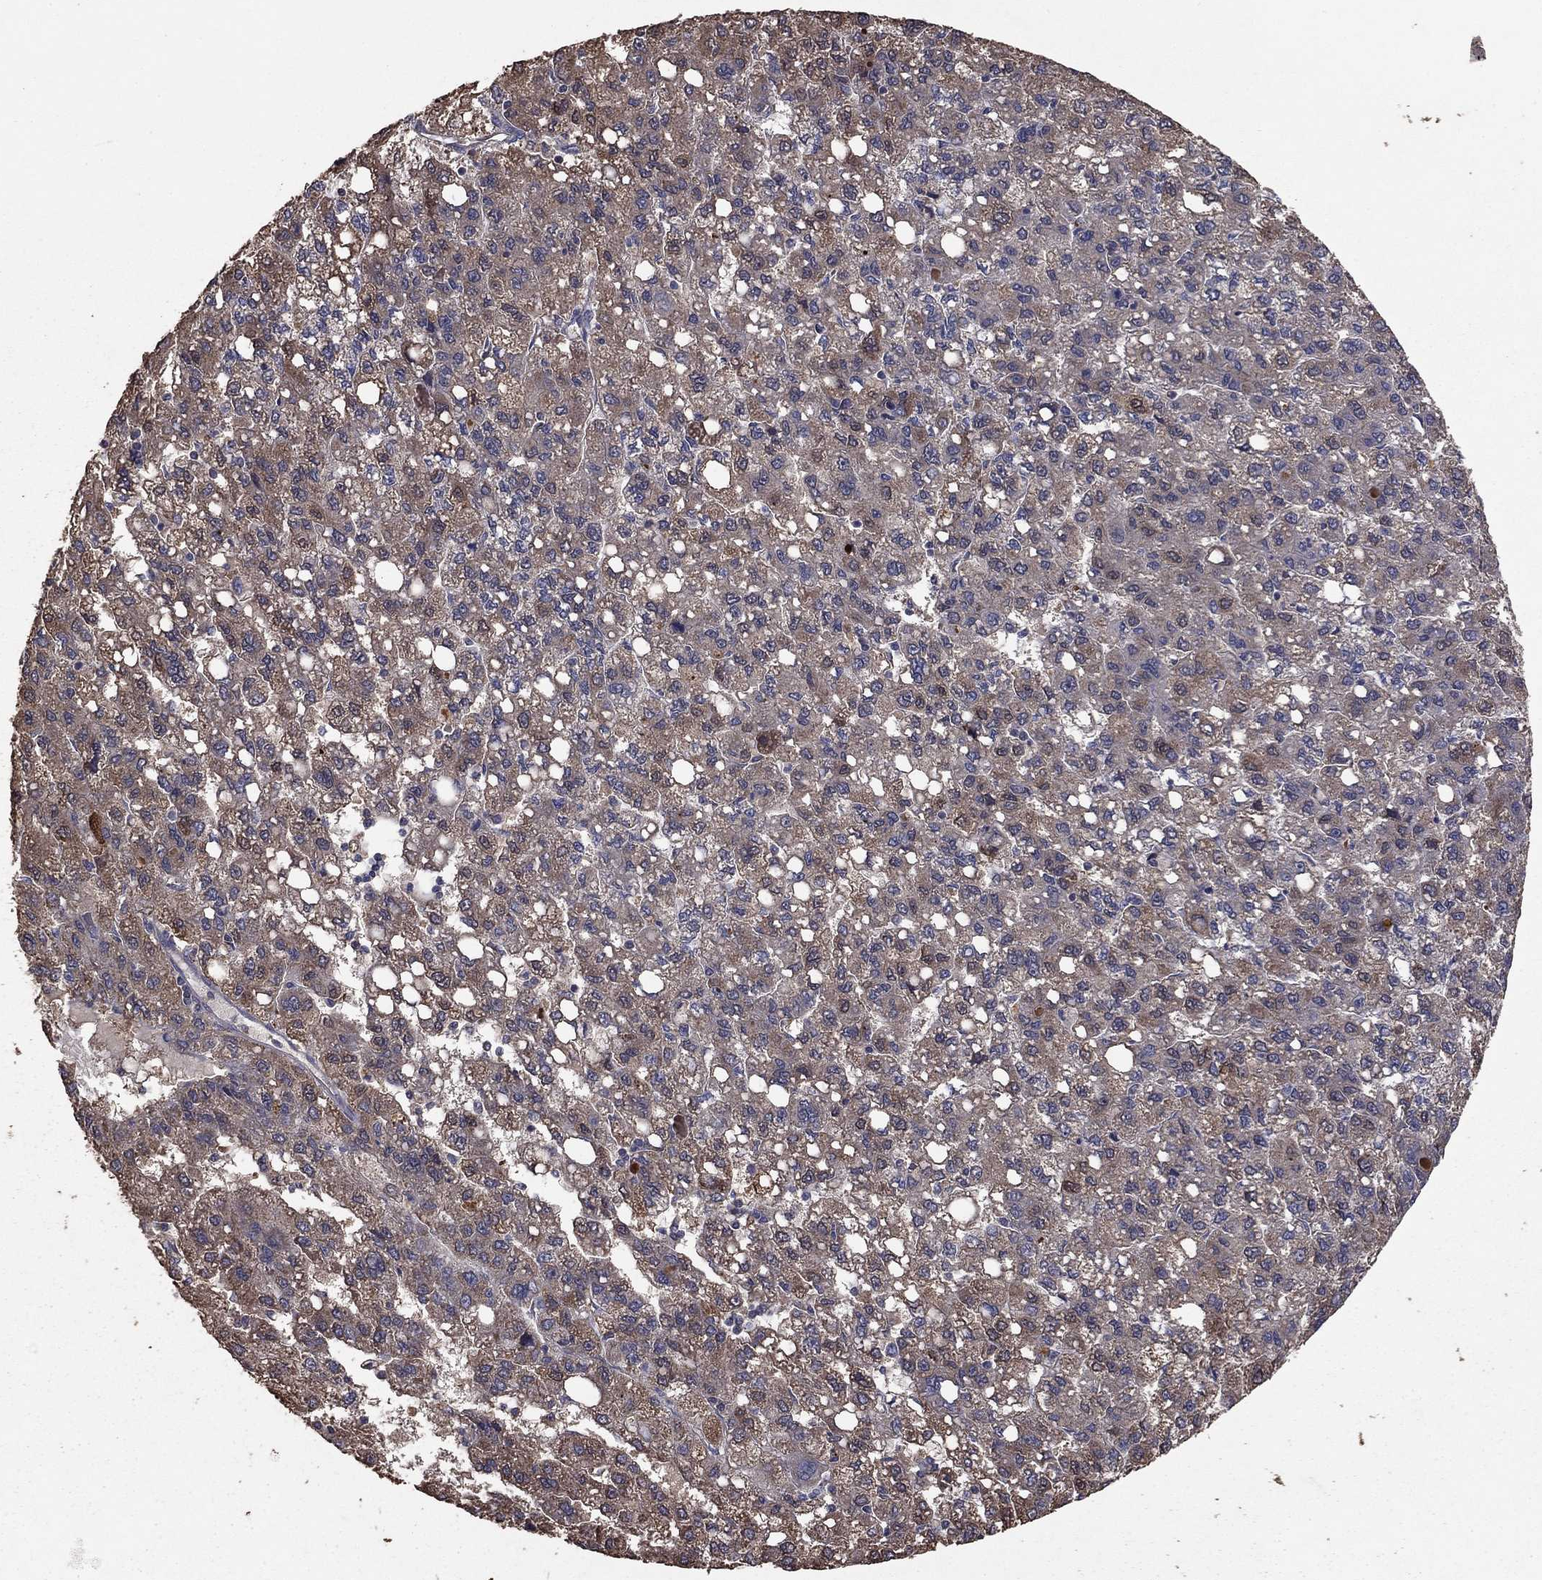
{"staining": {"intensity": "moderate", "quantity": "<25%", "location": "cytoplasmic/membranous"}, "tissue": "liver cancer", "cell_type": "Tumor cells", "image_type": "cancer", "snomed": [{"axis": "morphology", "description": "Carcinoma, Hepatocellular, NOS"}, {"axis": "topography", "description": "Liver"}], "caption": "Protein positivity by immunohistochemistry shows moderate cytoplasmic/membranous staining in approximately <25% of tumor cells in liver cancer. (Brightfield microscopy of DAB IHC at high magnification).", "gene": "FLT4", "patient": {"sex": "female", "age": 82}}